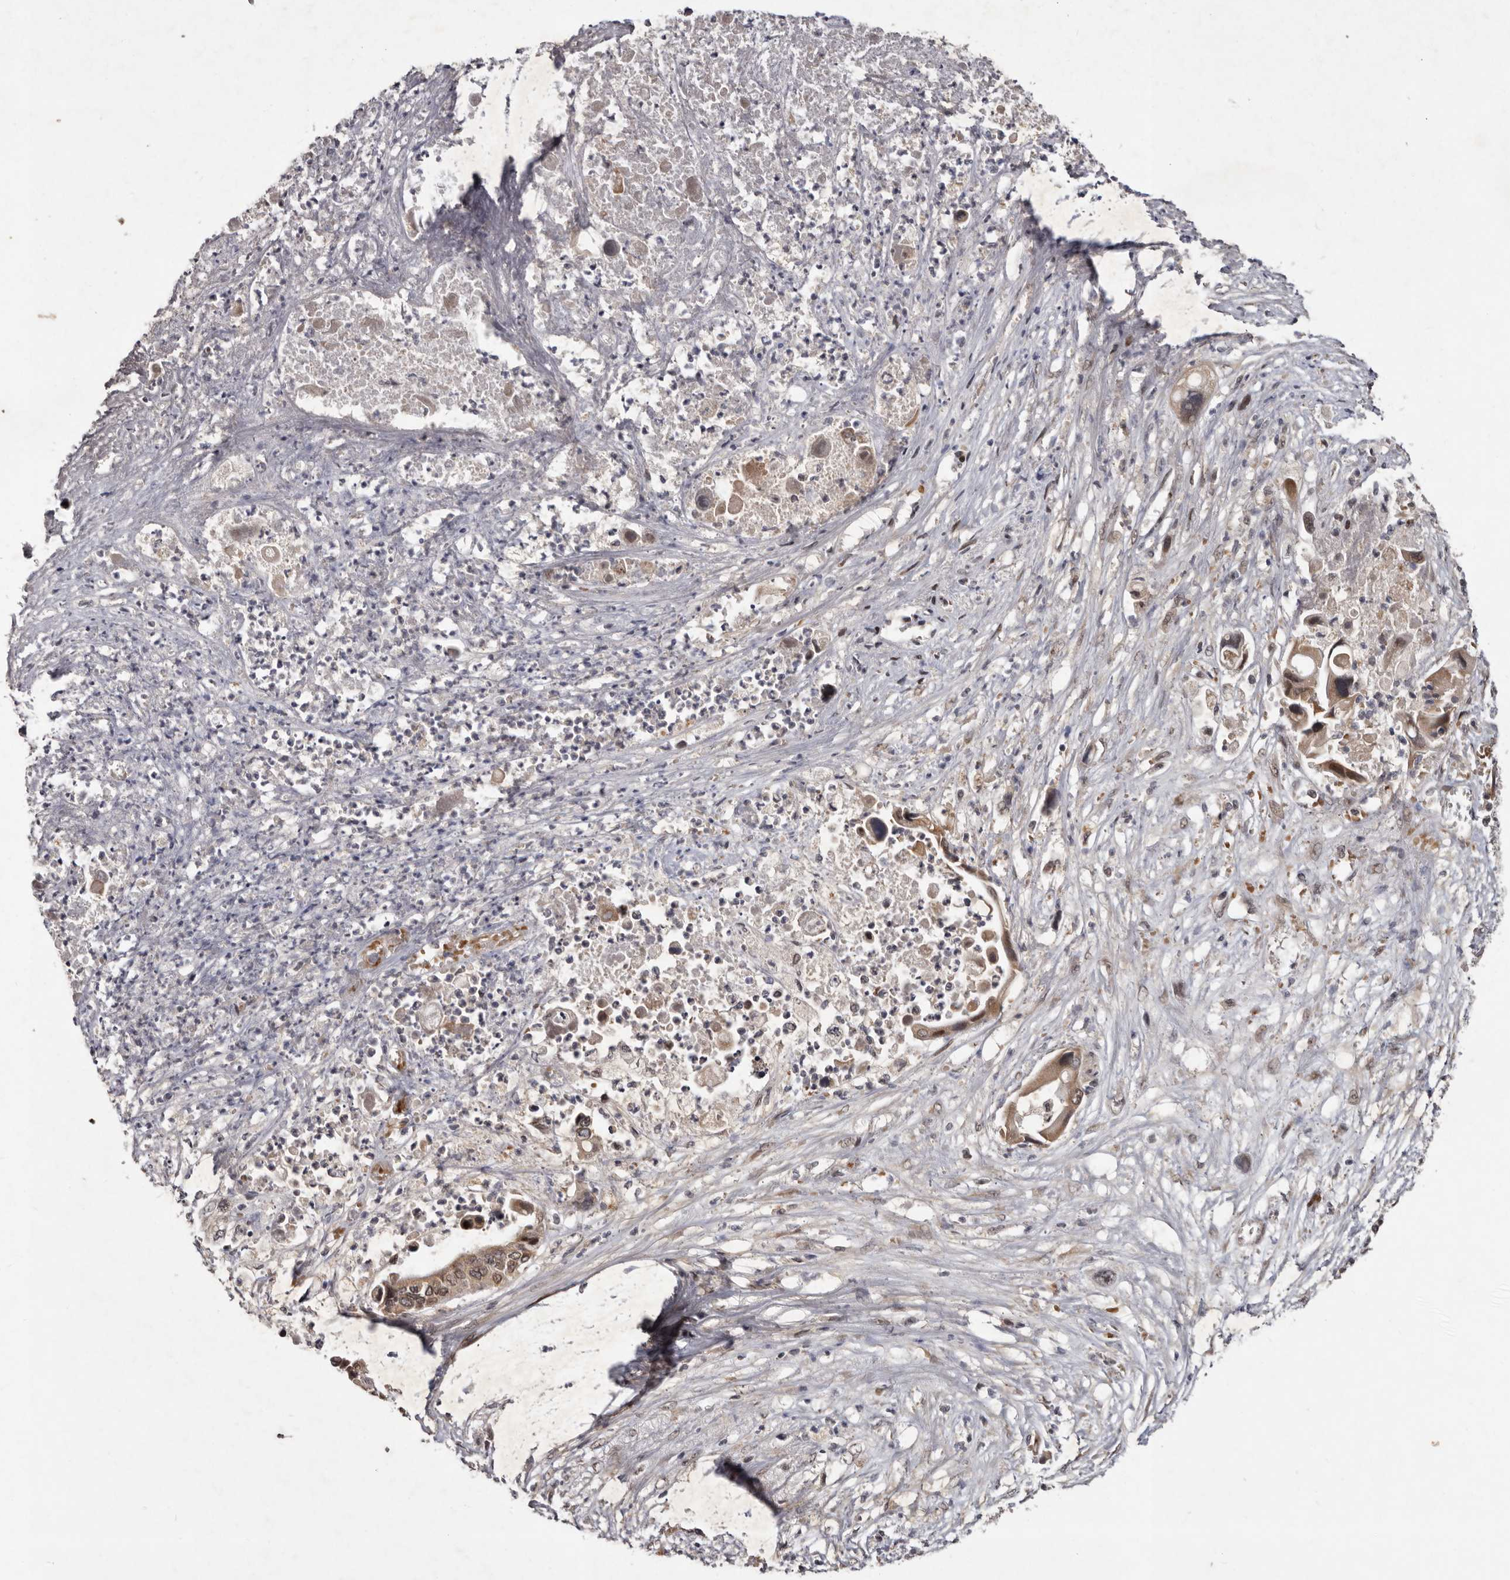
{"staining": {"intensity": "moderate", "quantity": ">75%", "location": "cytoplasmic/membranous,nuclear"}, "tissue": "pancreatic cancer", "cell_type": "Tumor cells", "image_type": "cancer", "snomed": [{"axis": "morphology", "description": "Adenocarcinoma, NOS"}, {"axis": "topography", "description": "Pancreas"}], "caption": "Immunohistochemistry (IHC) (DAB (3,3'-diaminobenzidine)) staining of human adenocarcinoma (pancreatic) shows moderate cytoplasmic/membranous and nuclear protein staining in about >75% of tumor cells.", "gene": "ABL1", "patient": {"sex": "male", "age": 66}}